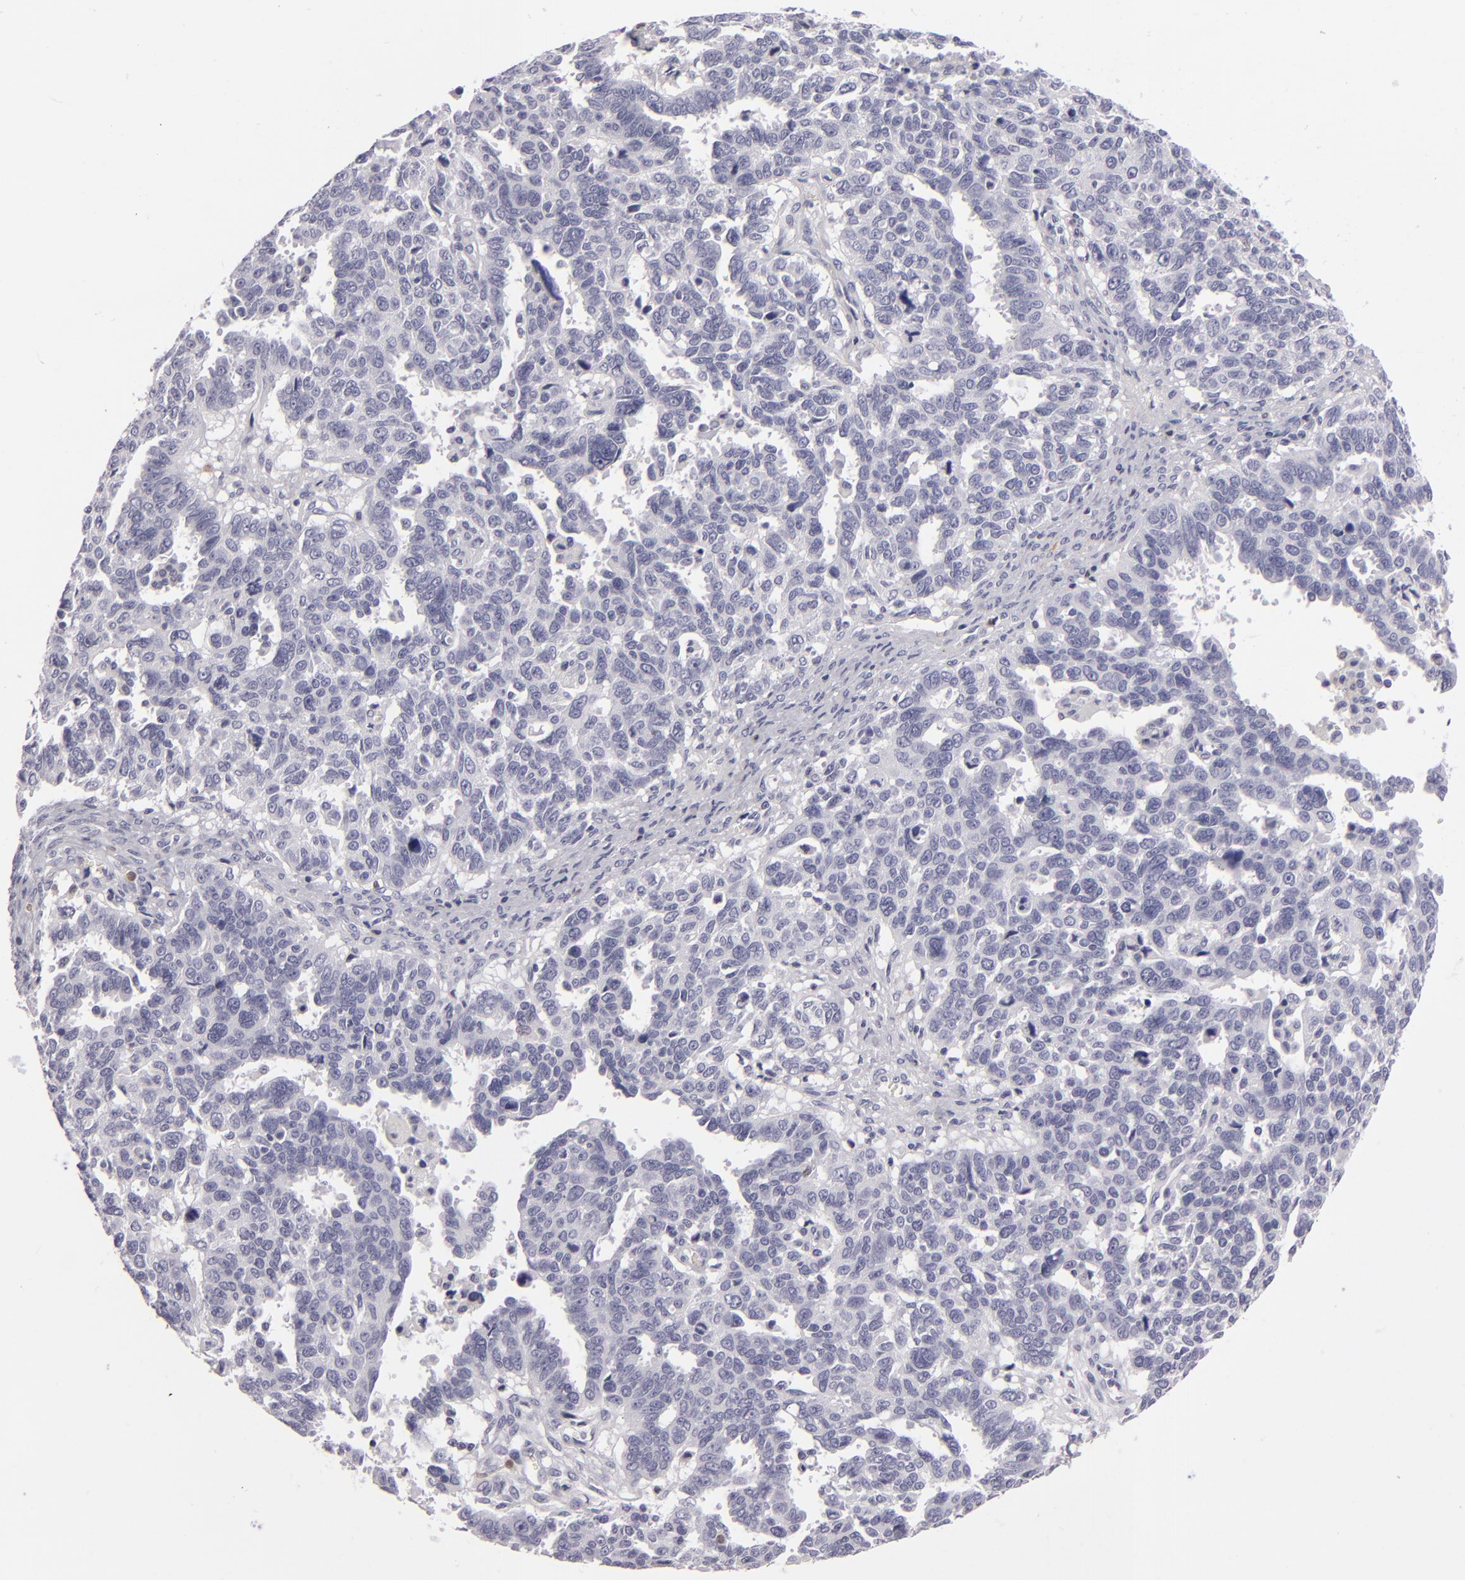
{"staining": {"intensity": "negative", "quantity": "none", "location": "none"}, "tissue": "ovarian cancer", "cell_type": "Tumor cells", "image_type": "cancer", "snomed": [{"axis": "morphology", "description": "Carcinoma, endometroid"}, {"axis": "morphology", "description": "Cystadenocarcinoma, serous, NOS"}, {"axis": "topography", "description": "Ovary"}], "caption": "Tumor cells show no significant positivity in ovarian cancer.", "gene": "F13A1", "patient": {"sex": "female", "age": 45}}